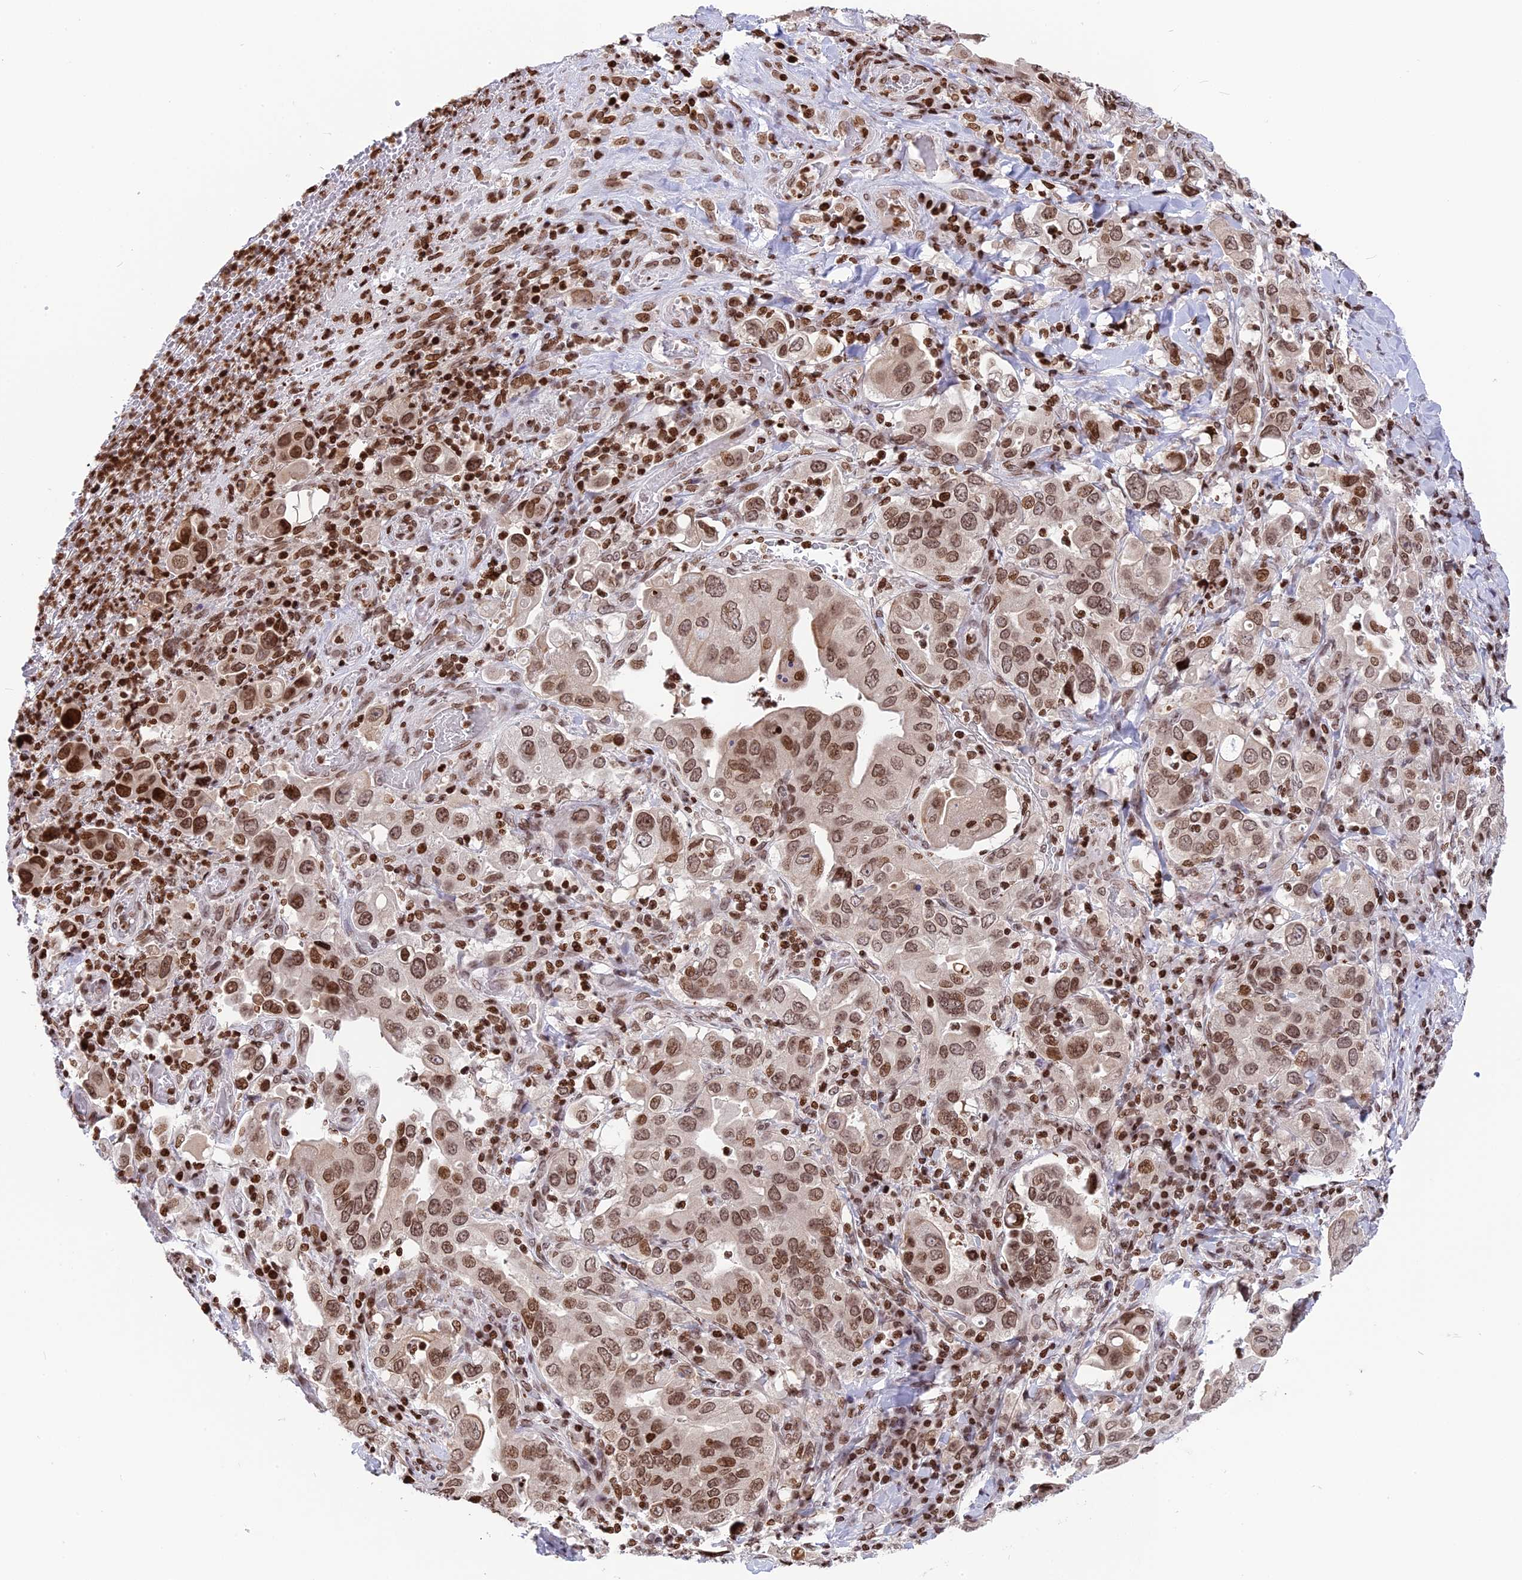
{"staining": {"intensity": "moderate", "quantity": ">75%", "location": "nuclear"}, "tissue": "stomach cancer", "cell_type": "Tumor cells", "image_type": "cancer", "snomed": [{"axis": "morphology", "description": "Adenocarcinoma, NOS"}, {"axis": "topography", "description": "Stomach, upper"}], "caption": "This photomicrograph exhibits stomach adenocarcinoma stained with IHC to label a protein in brown. The nuclear of tumor cells show moderate positivity for the protein. Nuclei are counter-stained blue.", "gene": "TET2", "patient": {"sex": "male", "age": 62}}